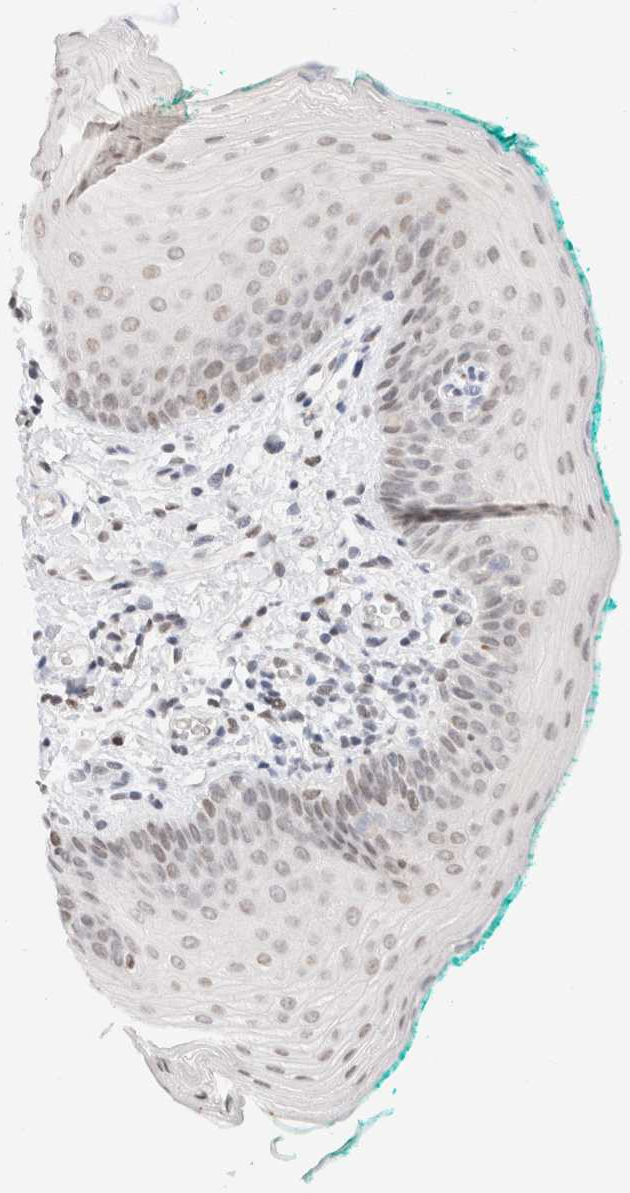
{"staining": {"intensity": "weak", "quantity": "<25%", "location": "nuclear"}, "tissue": "oral mucosa", "cell_type": "Squamous epithelial cells", "image_type": "normal", "snomed": [{"axis": "morphology", "description": "Normal tissue, NOS"}, {"axis": "topography", "description": "Oral tissue"}], "caption": "Immunohistochemical staining of unremarkable human oral mucosa reveals no significant positivity in squamous epithelial cells.", "gene": "SUPT3H", "patient": {"sex": "male", "age": 58}}